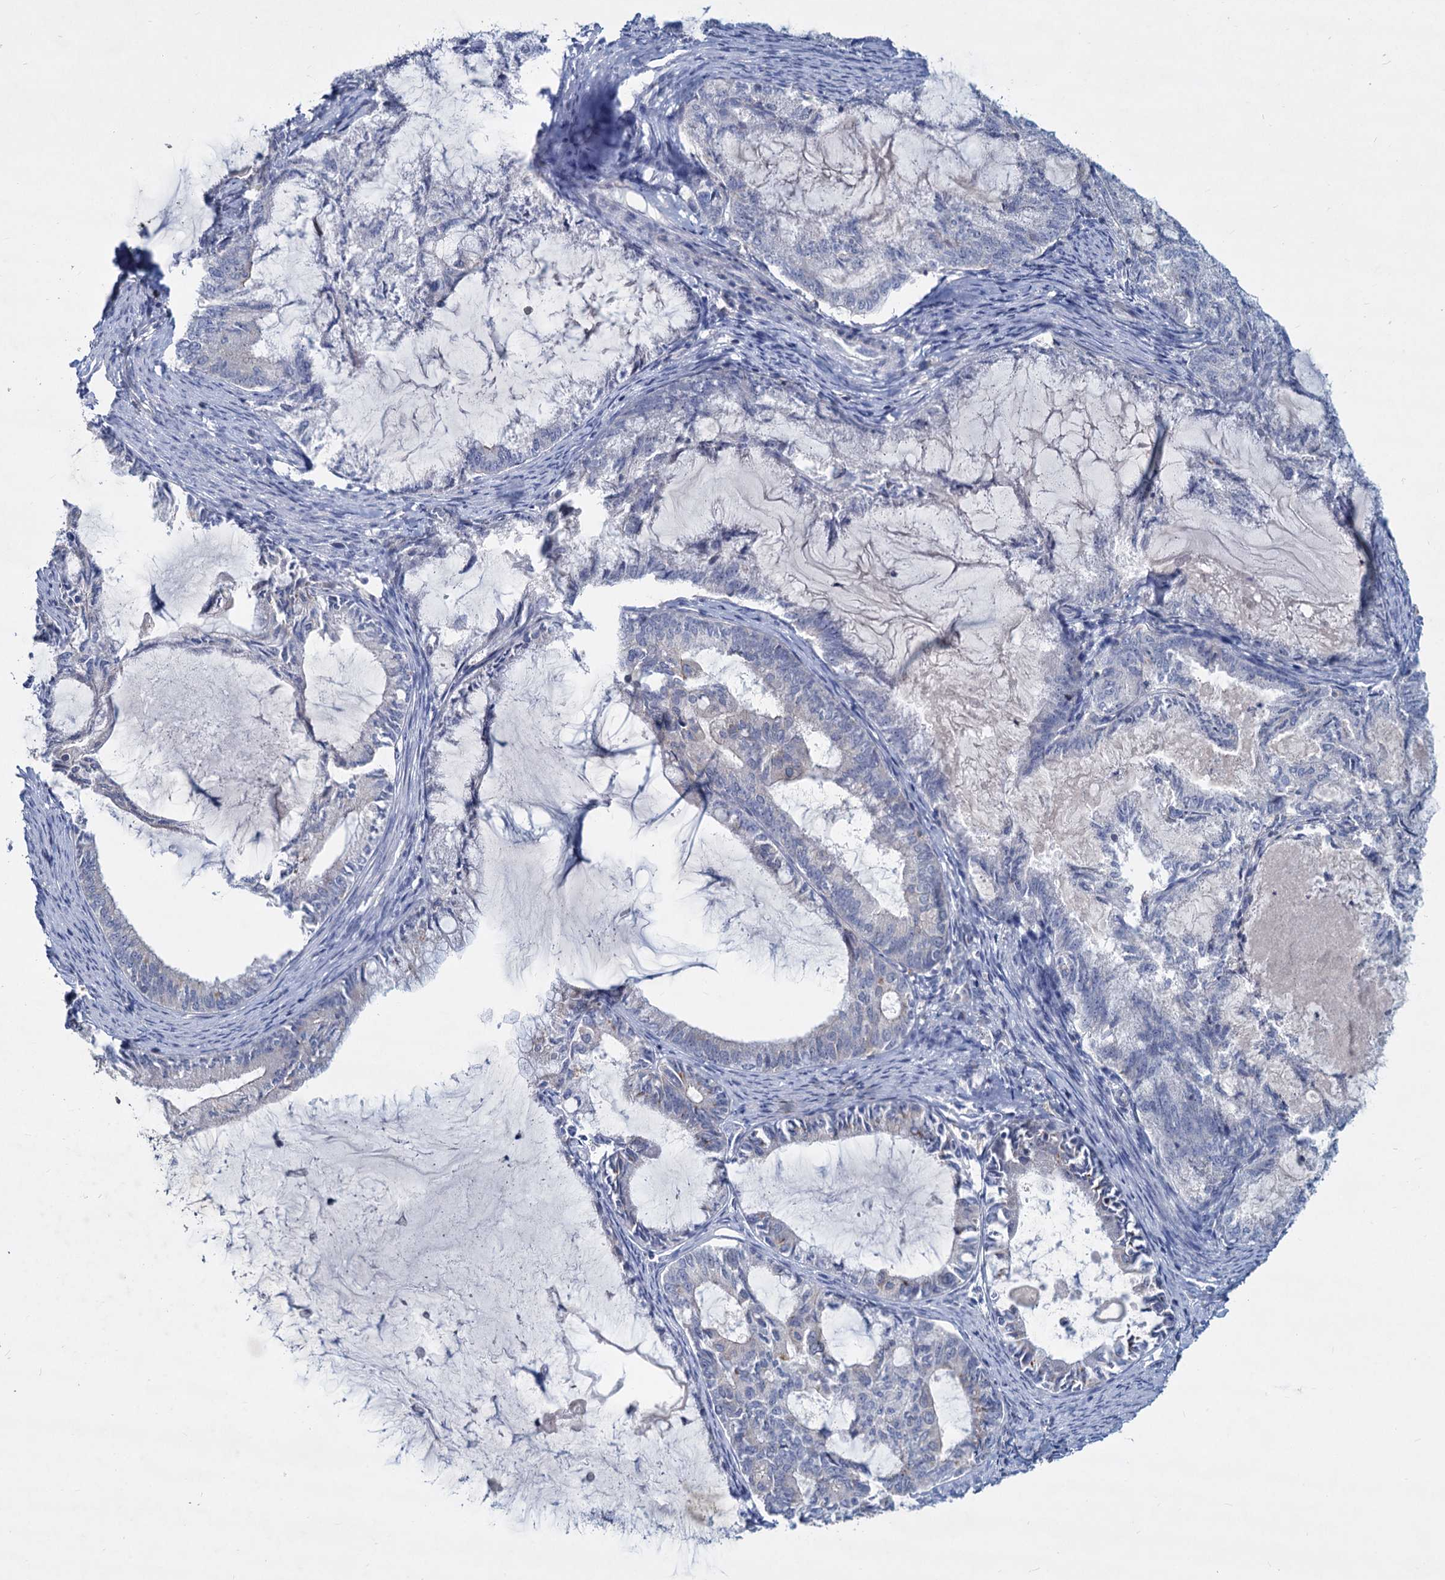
{"staining": {"intensity": "negative", "quantity": "none", "location": "none"}, "tissue": "endometrial cancer", "cell_type": "Tumor cells", "image_type": "cancer", "snomed": [{"axis": "morphology", "description": "Adenocarcinoma, NOS"}, {"axis": "topography", "description": "Endometrium"}], "caption": "The immunohistochemistry image has no significant expression in tumor cells of adenocarcinoma (endometrial) tissue. (Stains: DAB IHC with hematoxylin counter stain, Microscopy: brightfield microscopy at high magnification).", "gene": "LRCH4", "patient": {"sex": "female", "age": 86}}